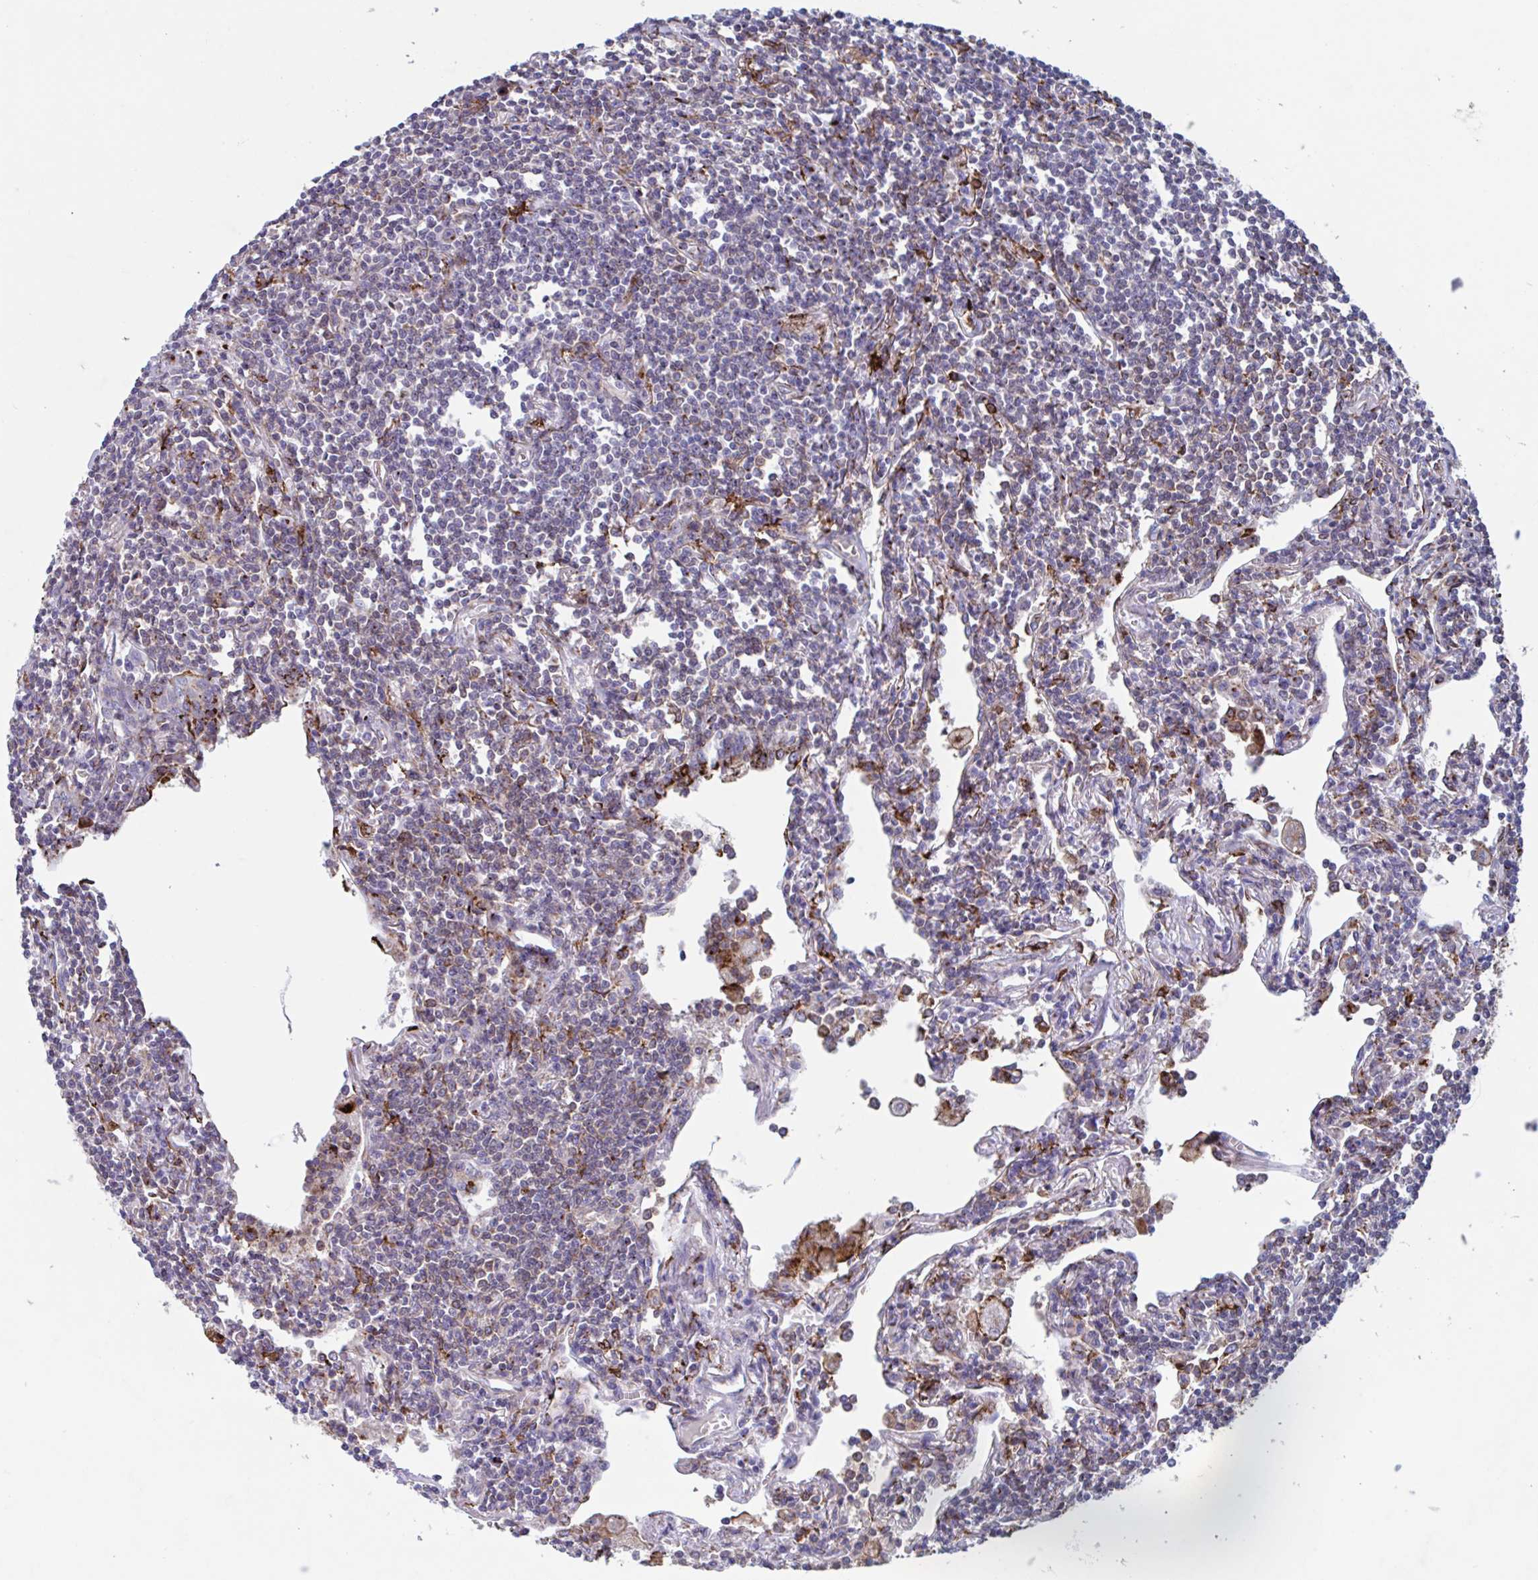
{"staining": {"intensity": "negative", "quantity": "none", "location": "none"}, "tissue": "lymphoma", "cell_type": "Tumor cells", "image_type": "cancer", "snomed": [{"axis": "morphology", "description": "Malignant lymphoma, non-Hodgkin's type, Low grade"}, {"axis": "topography", "description": "Lung"}], "caption": "A high-resolution micrograph shows immunohistochemistry (IHC) staining of malignant lymphoma, non-Hodgkin's type (low-grade), which shows no significant positivity in tumor cells.", "gene": "RFK", "patient": {"sex": "female", "age": 71}}